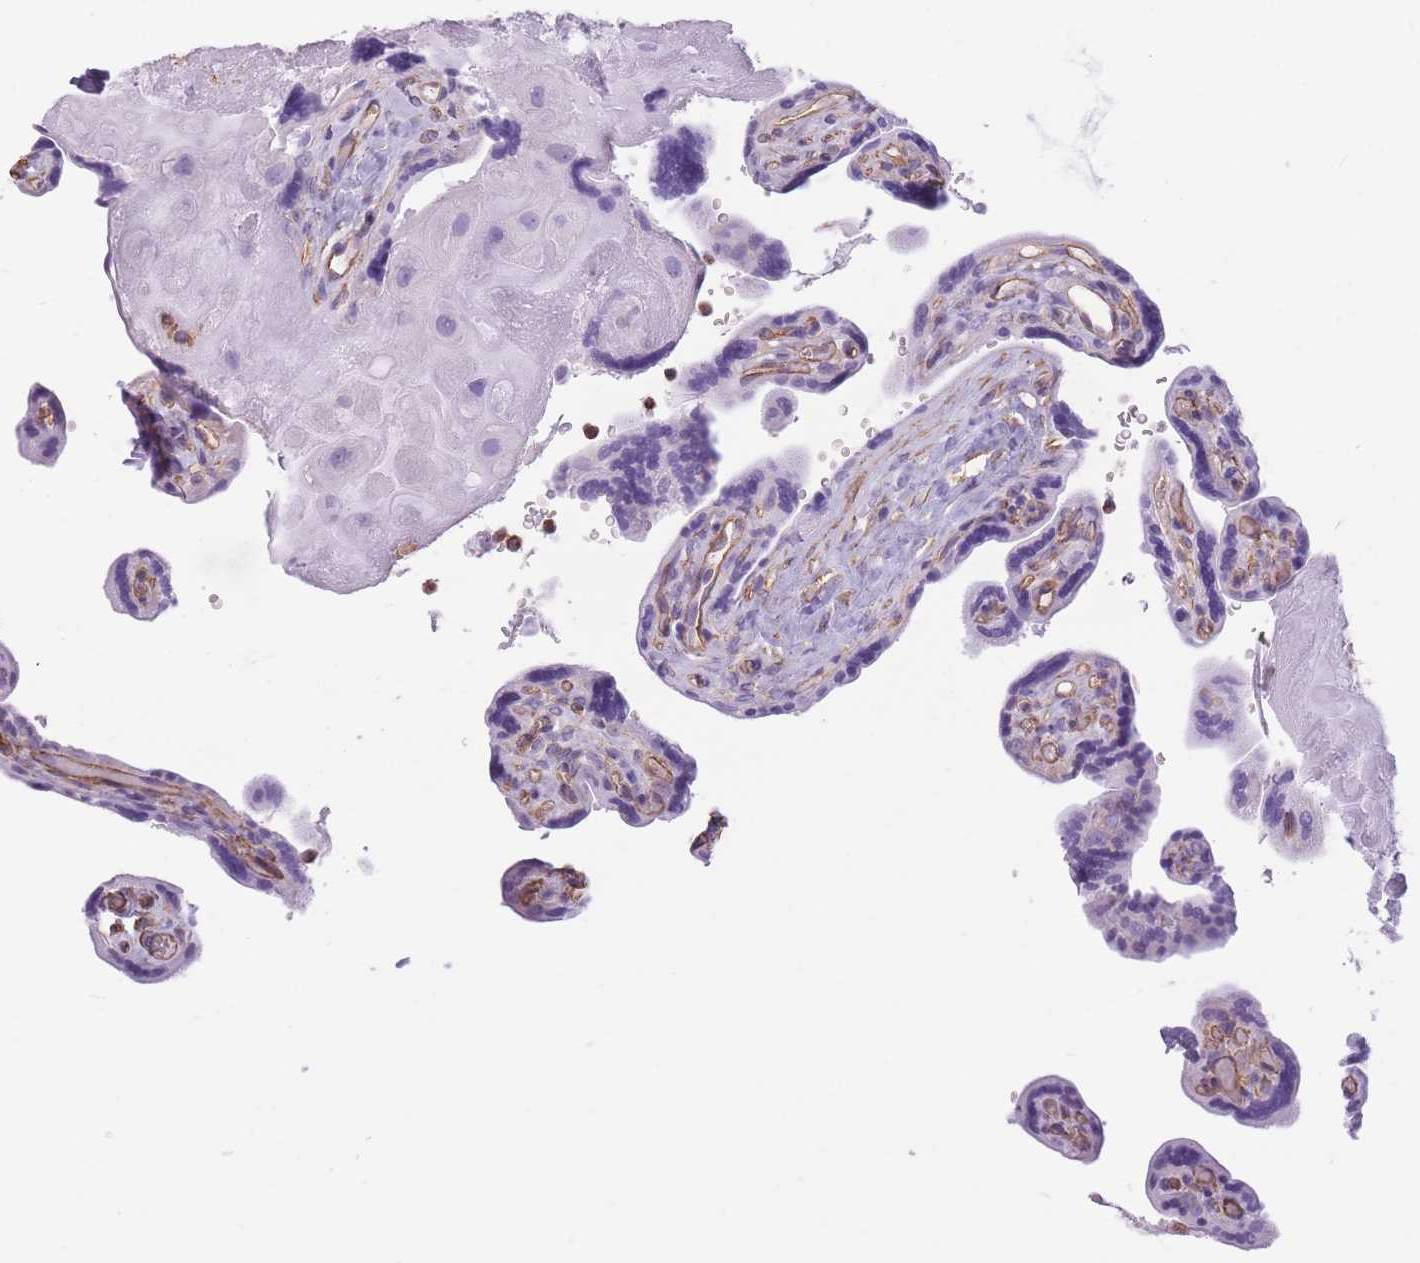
{"staining": {"intensity": "negative", "quantity": "none", "location": "none"}, "tissue": "placenta", "cell_type": "Decidual cells", "image_type": "normal", "snomed": [{"axis": "morphology", "description": "Normal tissue, NOS"}, {"axis": "topography", "description": "Placenta"}], "caption": "Micrograph shows no protein staining in decidual cells of normal placenta.", "gene": "ADD1", "patient": {"sex": "female", "age": 39}}